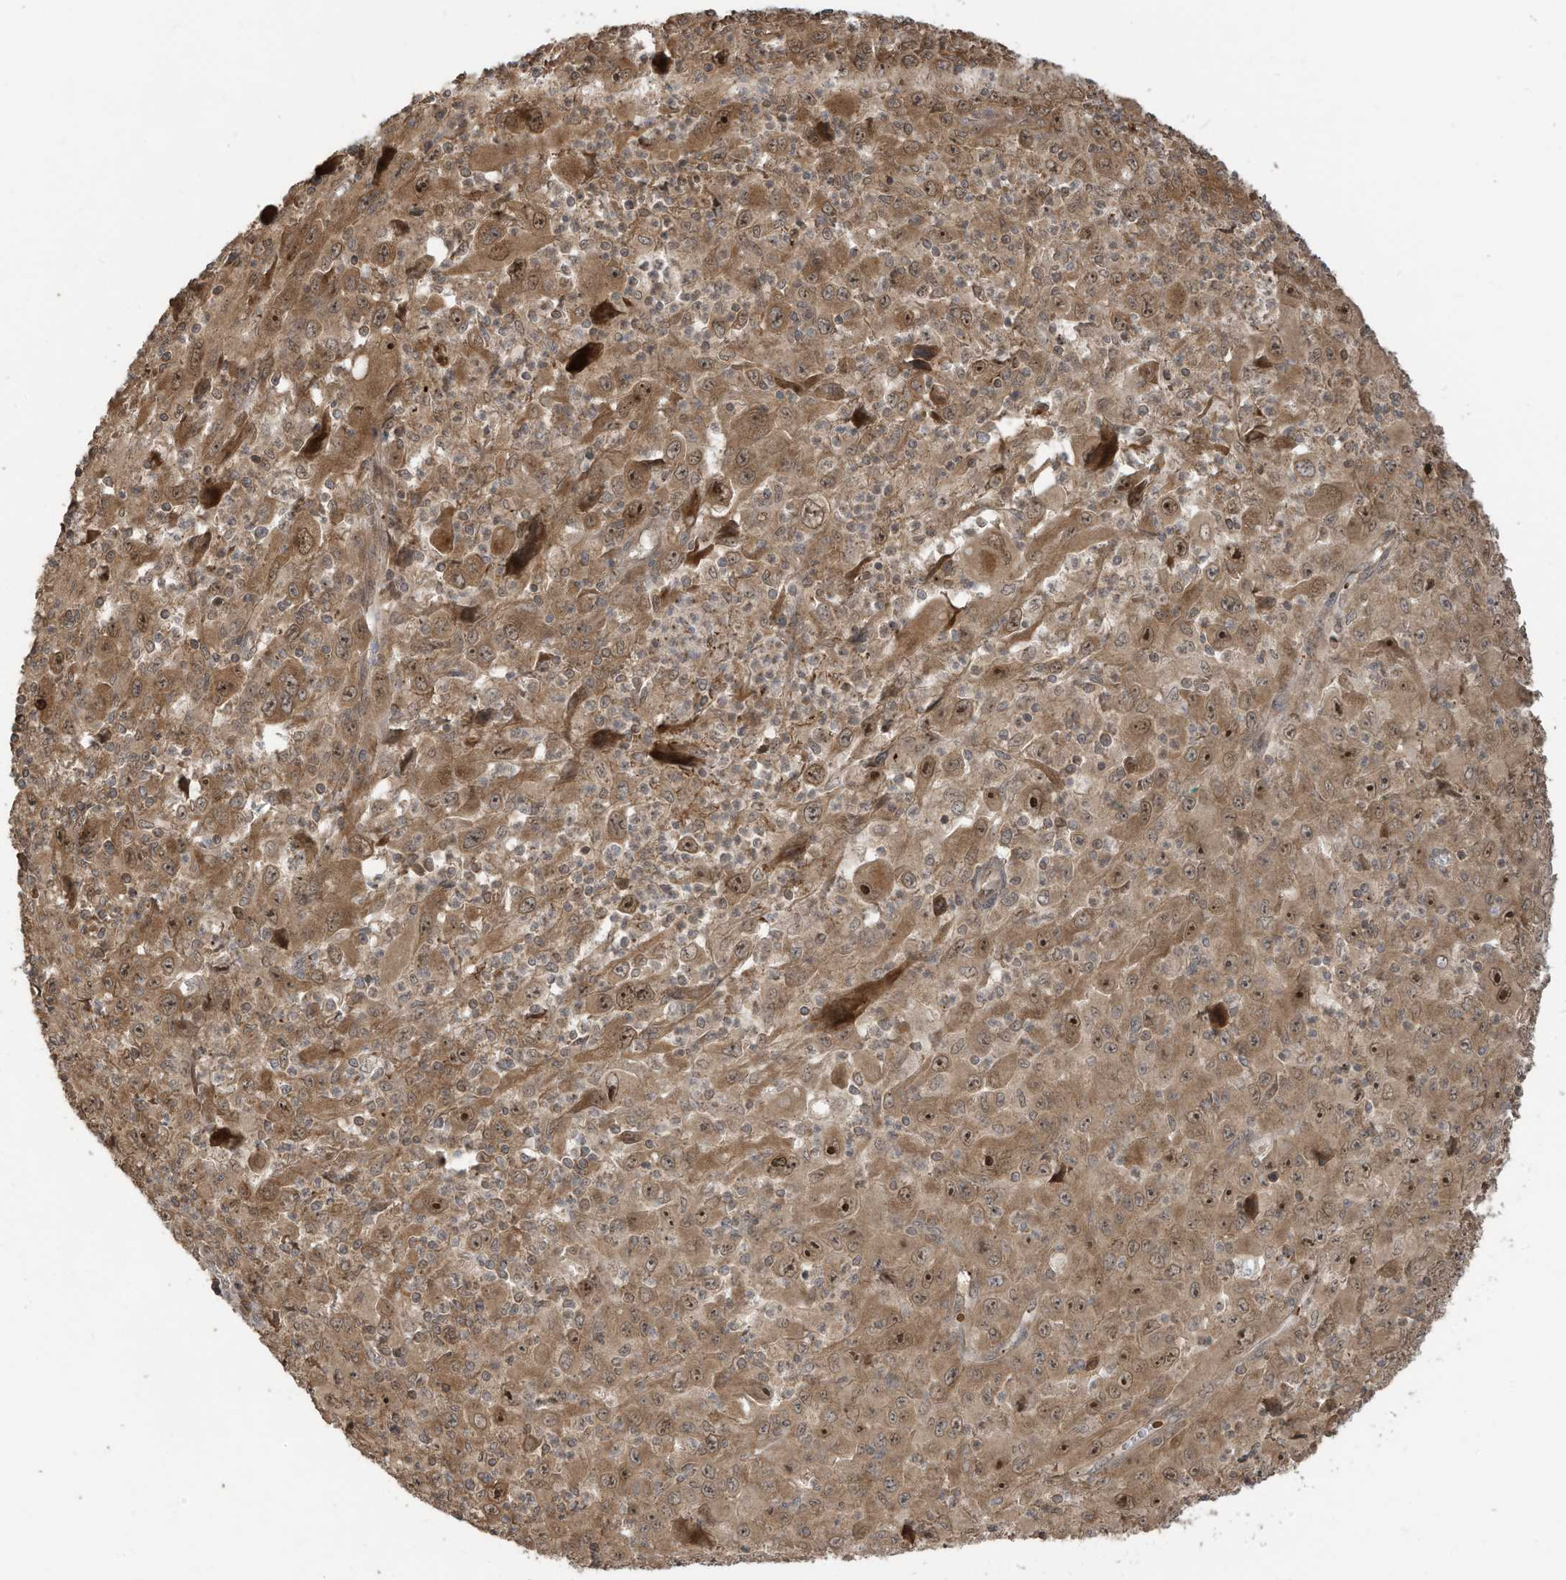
{"staining": {"intensity": "moderate", "quantity": ">75%", "location": "cytoplasmic/membranous,nuclear"}, "tissue": "melanoma", "cell_type": "Tumor cells", "image_type": "cancer", "snomed": [{"axis": "morphology", "description": "Malignant melanoma, Metastatic site"}, {"axis": "topography", "description": "Skin"}], "caption": "Melanoma stained with DAB immunohistochemistry demonstrates medium levels of moderate cytoplasmic/membranous and nuclear positivity in about >75% of tumor cells. (Stains: DAB in brown, nuclei in blue, Microscopy: brightfield microscopy at high magnification).", "gene": "CARF", "patient": {"sex": "female", "age": 56}}